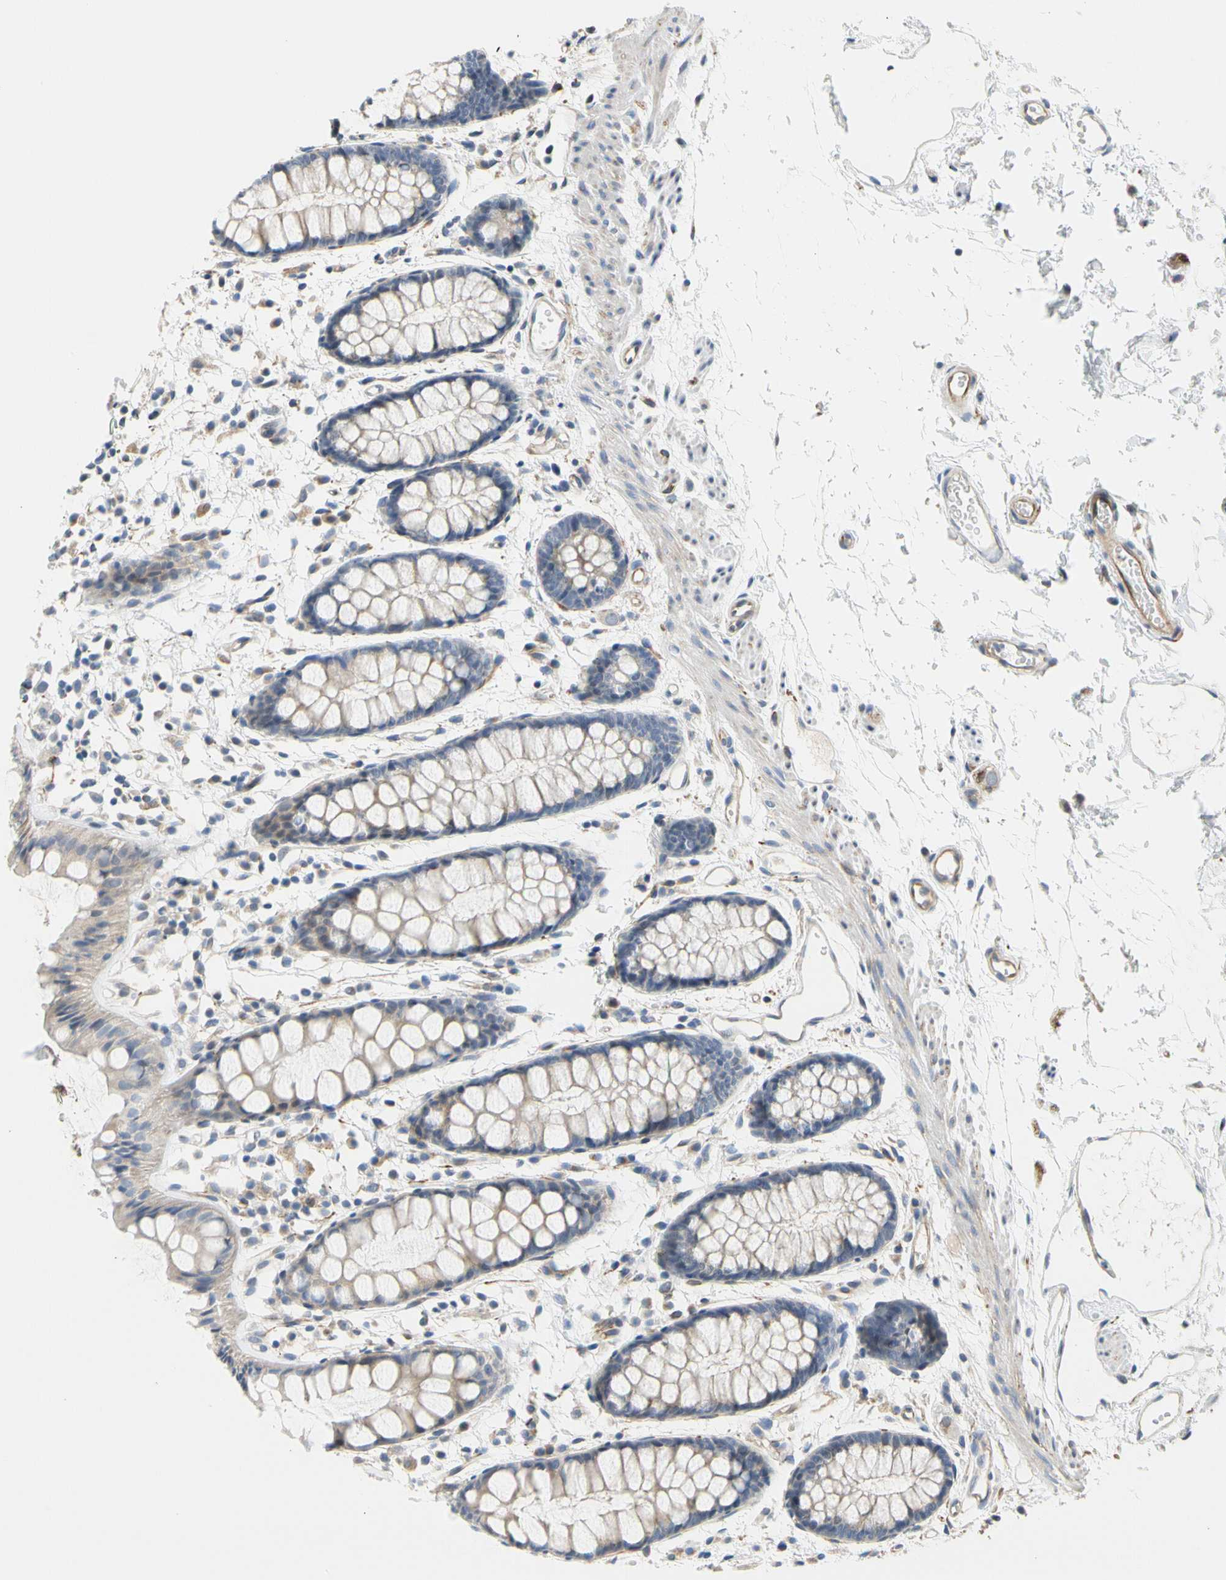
{"staining": {"intensity": "weak", "quantity": ">75%", "location": "cytoplasmic/membranous"}, "tissue": "rectum", "cell_type": "Glandular cells", "image_type": "normal", "snomed": [{"axis": "morphology", "description": "Normal tissue, NOS"}, {"axis": "topography", "description": "Rectum"}], "caption": "DAB (3,3'-diaminobenzidine) immunohistochemical staining of unremarkable human rectum demonstrates weak cytoplasmic/membranous protein staining in about >75% of glandular cells. Nuclei are stained in blue.", "gene": "ZNF236", "patient": {"sex": "female", "age": 66}}